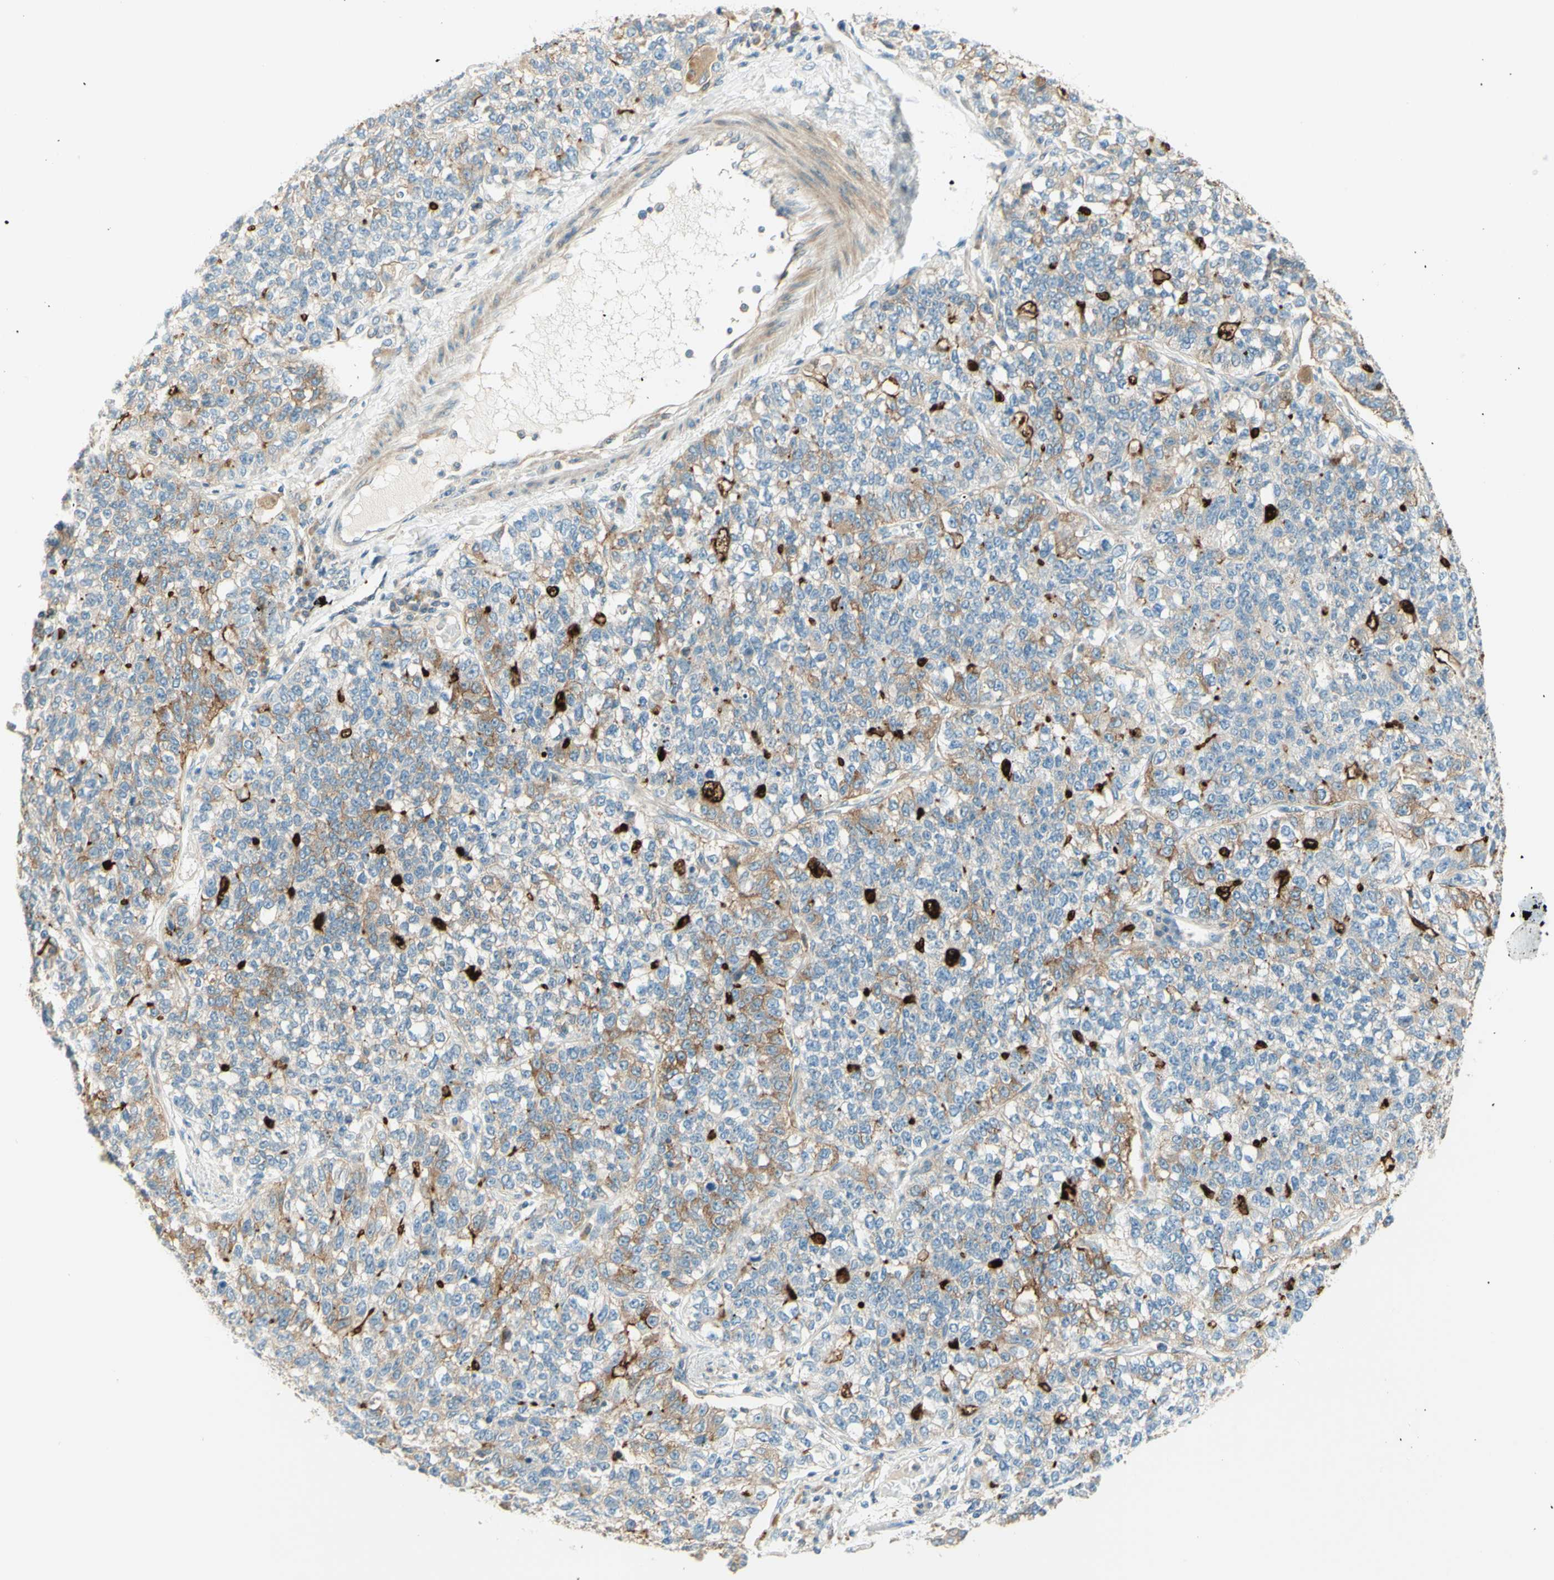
{"staining": {"intensity": "weak", "quantity": "<25%", "location": "cytoplasmic/membranous"}, "tissue": "lung cancer", "cell_type": "Tumor cells", "image_type": "cancer", "snomed": [{"axis": "morphology", "description": "Adenocarcinoma, NOS"}, {"axis": "topography", "description": "Lung"}], "caption": "DAB (3,3'-diaminobenzidine) immunohistochemical staining of lung cancer shows no significant expression in tumor cells. (DAB (3,3'-diaminobenzidine) immunohistochemistry, high magnification).", "gene": "PROM1", "patient": {"sex": "male", "age": 49}}